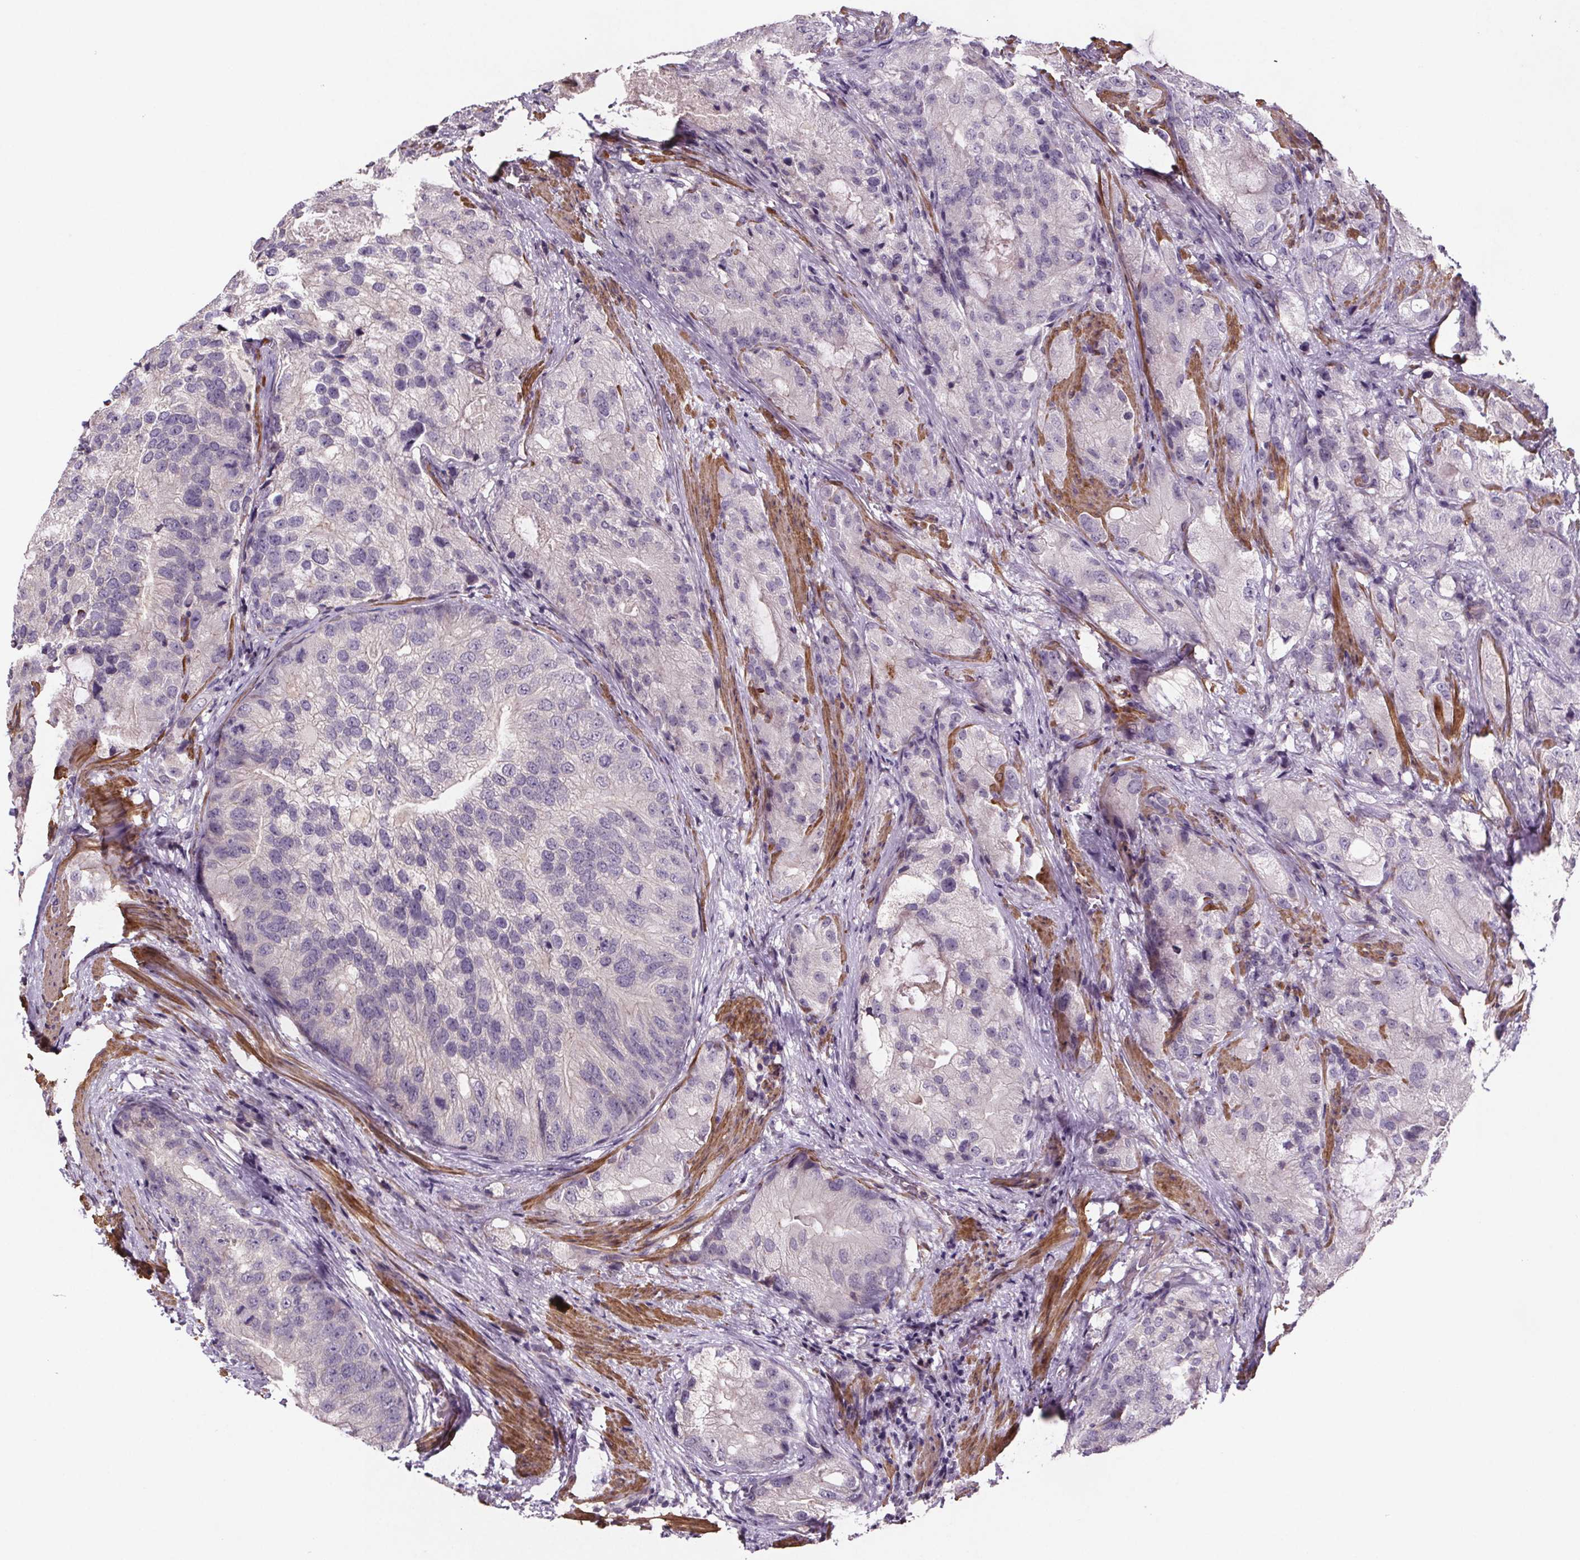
{"staining": {"intensity": "negative", "quantity": "none", "location": "none"}, "tissue": "prostate cancer", "cell_type": "Tumor cells", "image_type": "cancer", "snomed": [{"axis": "morphology", "description": "Adenocarcinoma, High grade"}, {"axis": "topography", "description": "Prostate"}], "caption": "The micrograph demonstrates no staining of tumor cells in high-grade adenocarcinoma (prostate).", "gene": "CLN3", "patient": {"sex": "male", "age": 70}}